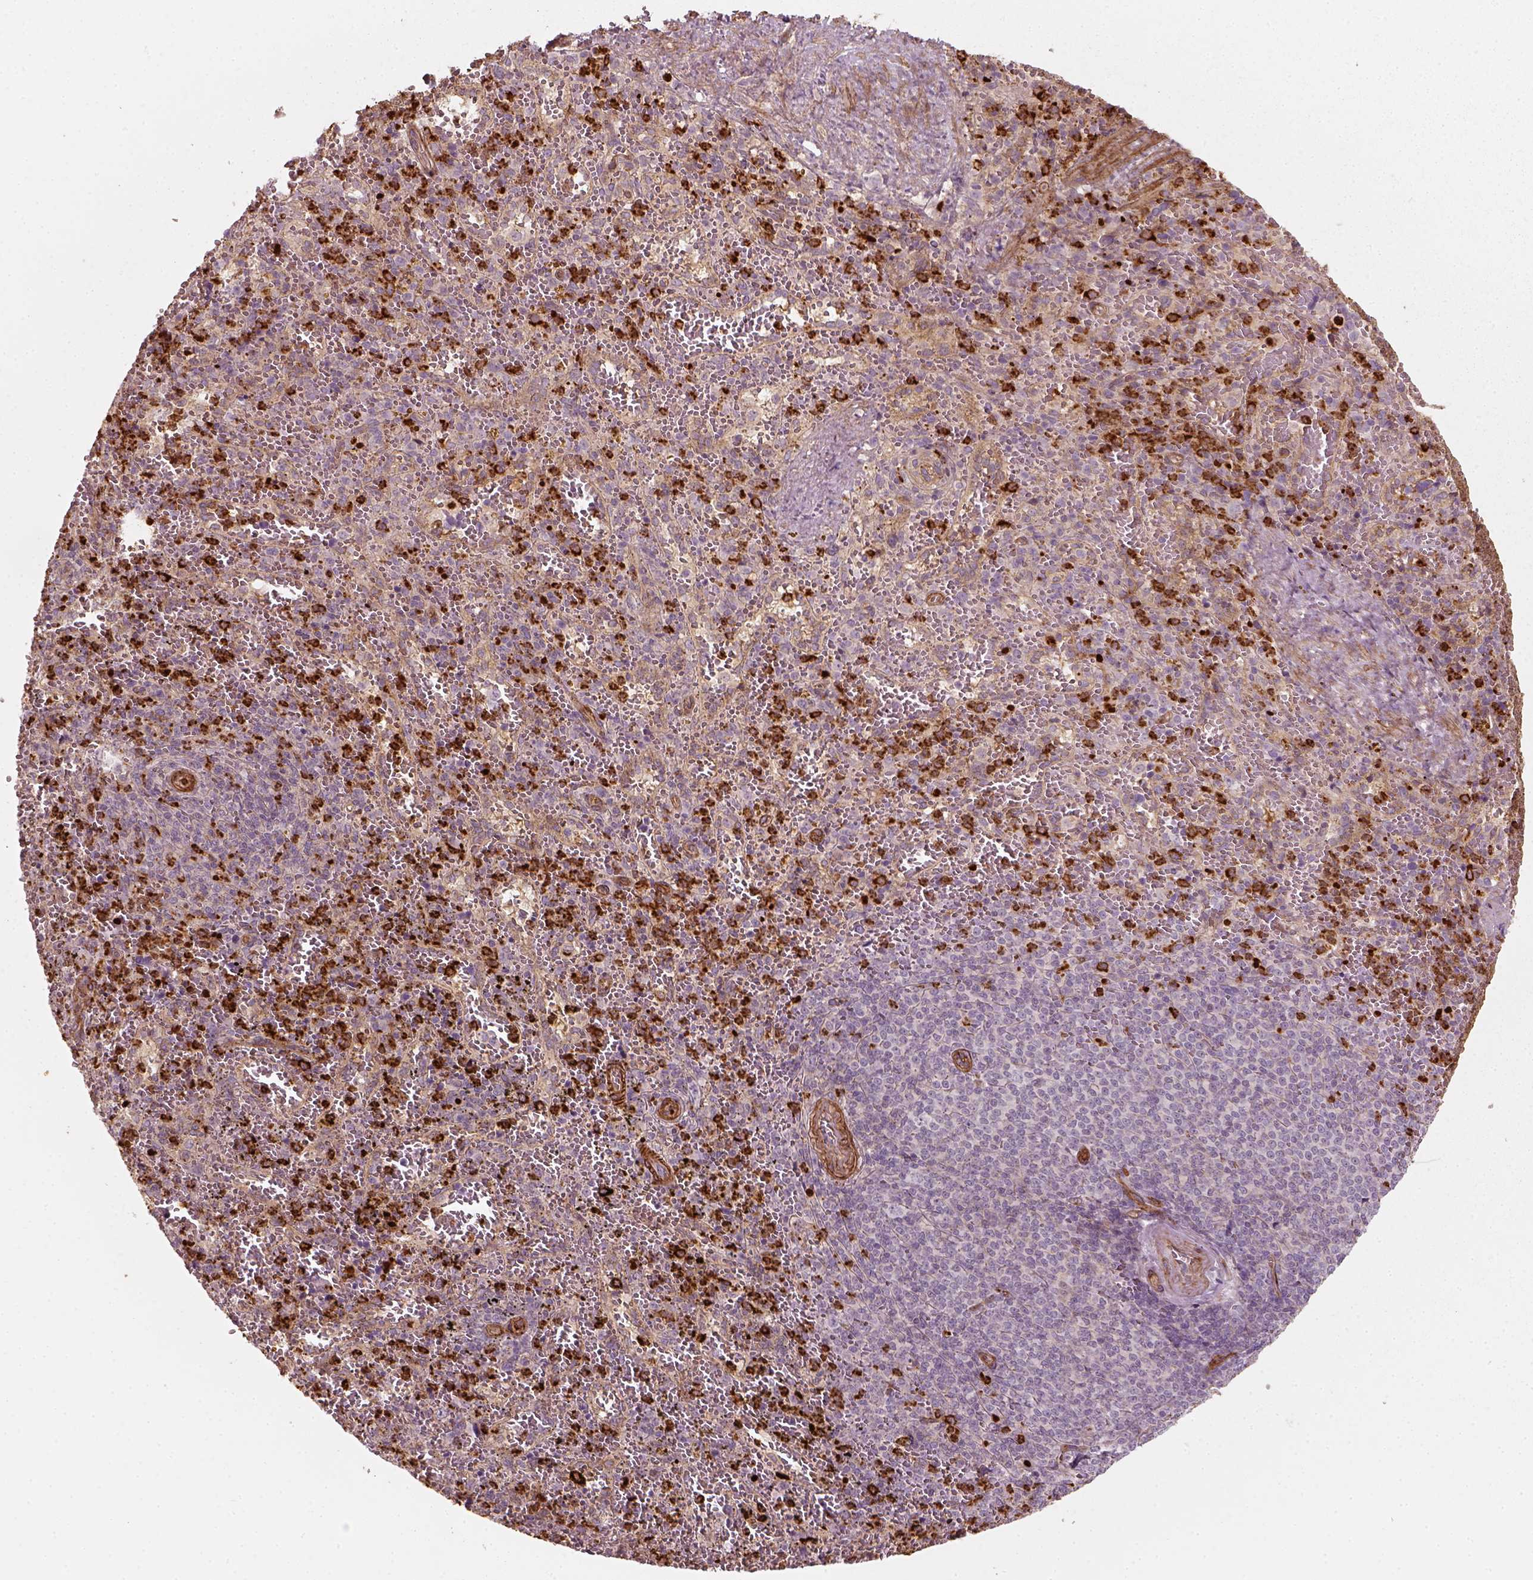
{"staining": {"intensity": "strong", "quantity": "25%-75%", "location": "cytoplasmic/membranous"}, "tissue": "spleen", "cell_type": "Cells in red pulp", "image_type": "normal", "snomed": [{"axis": "morphology", "description": "Normal tissue, NOS"}, {"axis": "topography", "description": "Spleen"}], "caption": "Immunohistochemical staining of unremarkable human spleen displays 25%-75% levels of strong cytoplasmic/membranous protein staining in approximately 25%-75% of cells in red pulp.", "gene": "NPTN", "patient": {"sex": "female", "age": 50}}